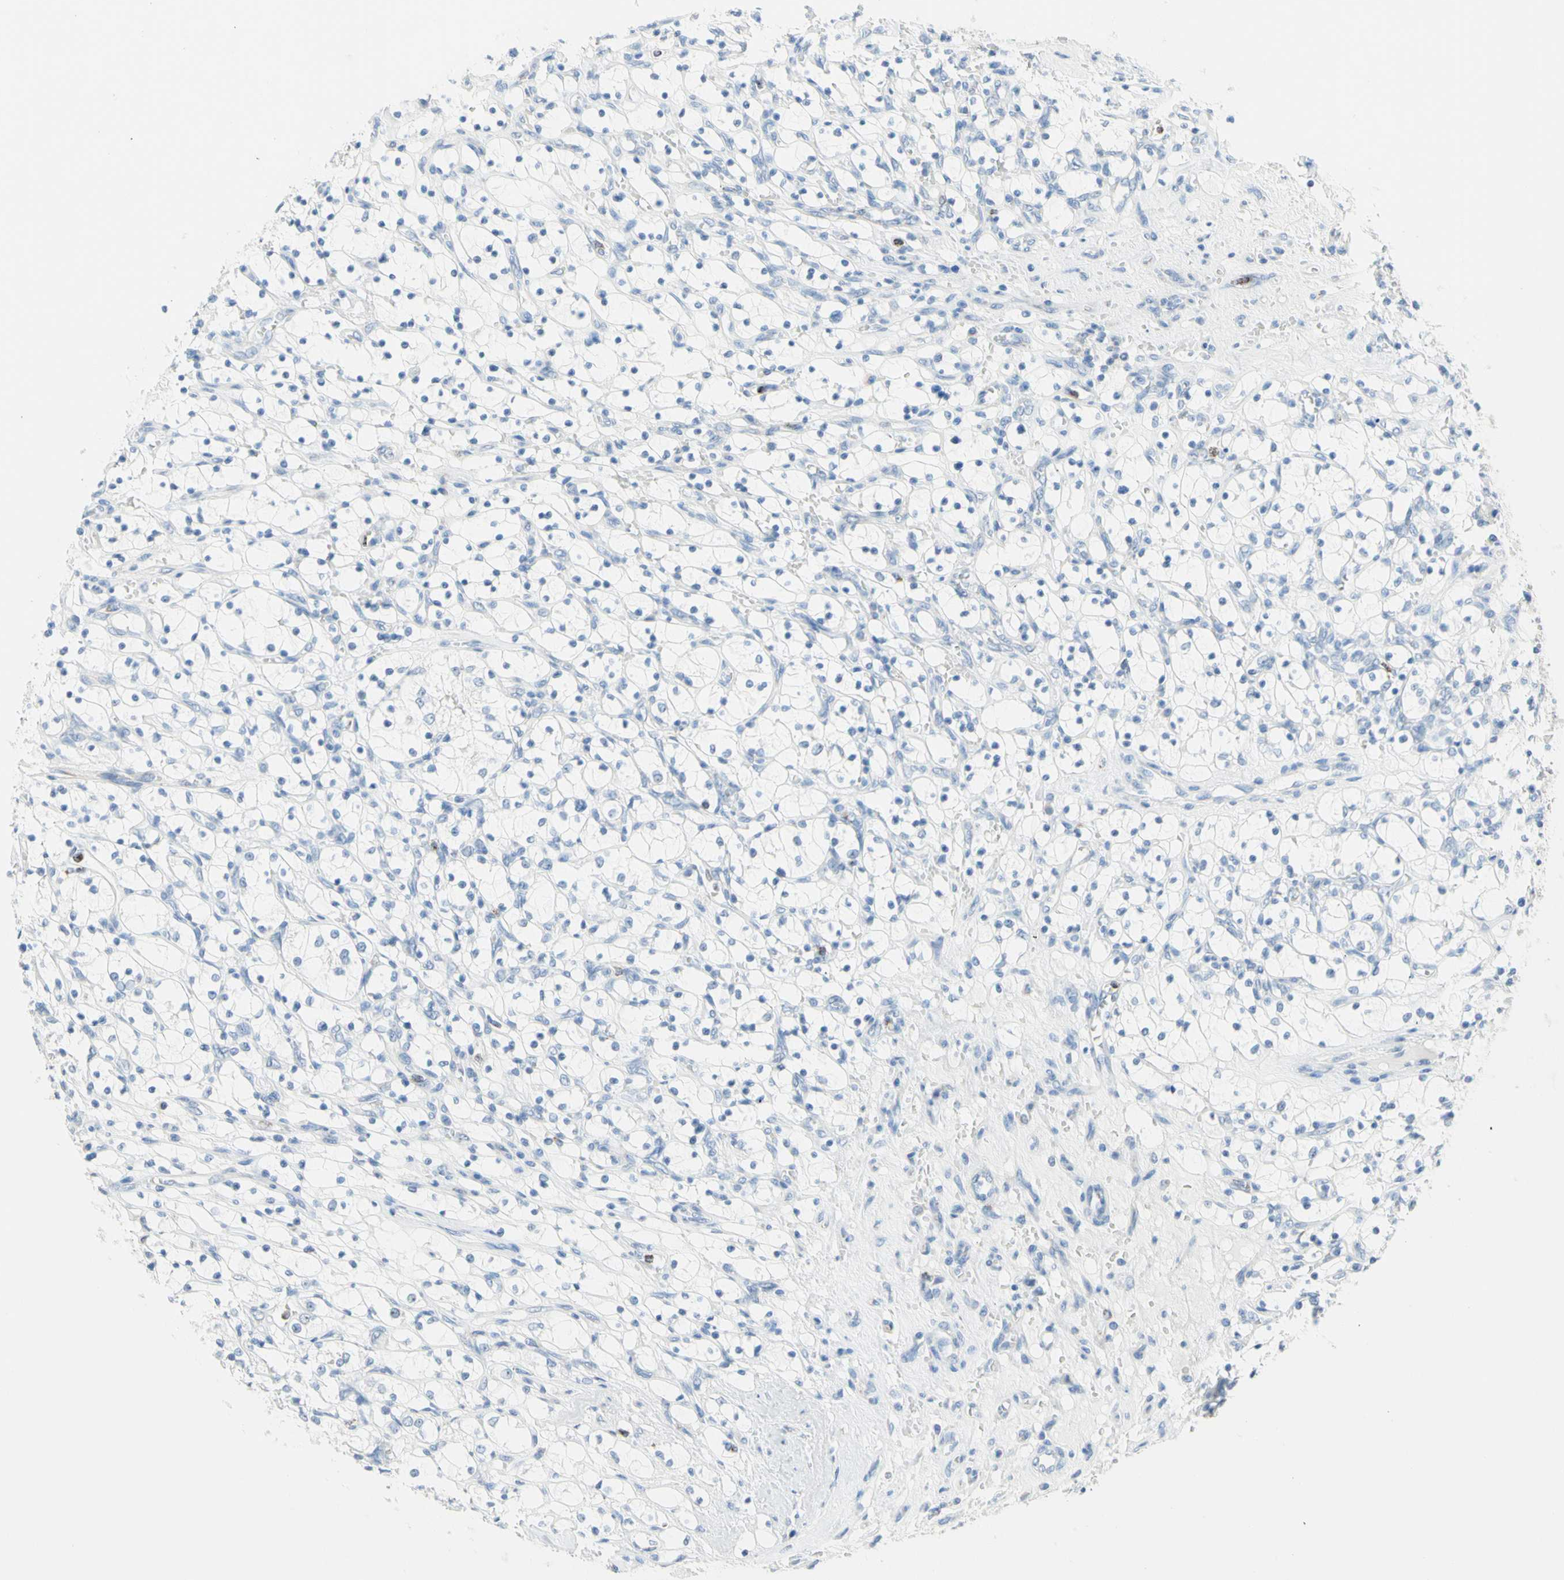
{"staining": {"intensity": "negative", "quantity": "none", "location": "none"}, "tissue": "renal cancer", "cell_type": "Tumor cells", "image_type": "cancer", "snomed": [{"axis": "morphology", "description": "Adenocarcinoma, NOS"}, {"axis": "topography", "description": "Kidney"}], "caption": "Micrograph shows no significant protein staining in tumor cells of renal adenocarcinoma. (Stains: DAB immunohistochemistry (IHC) with hematoxylin counter stain, Microscopy: brightfield microscopy at high magnification).", "gene": "CYSLTR1", "patient": {"sex": "female", "age": 69}}